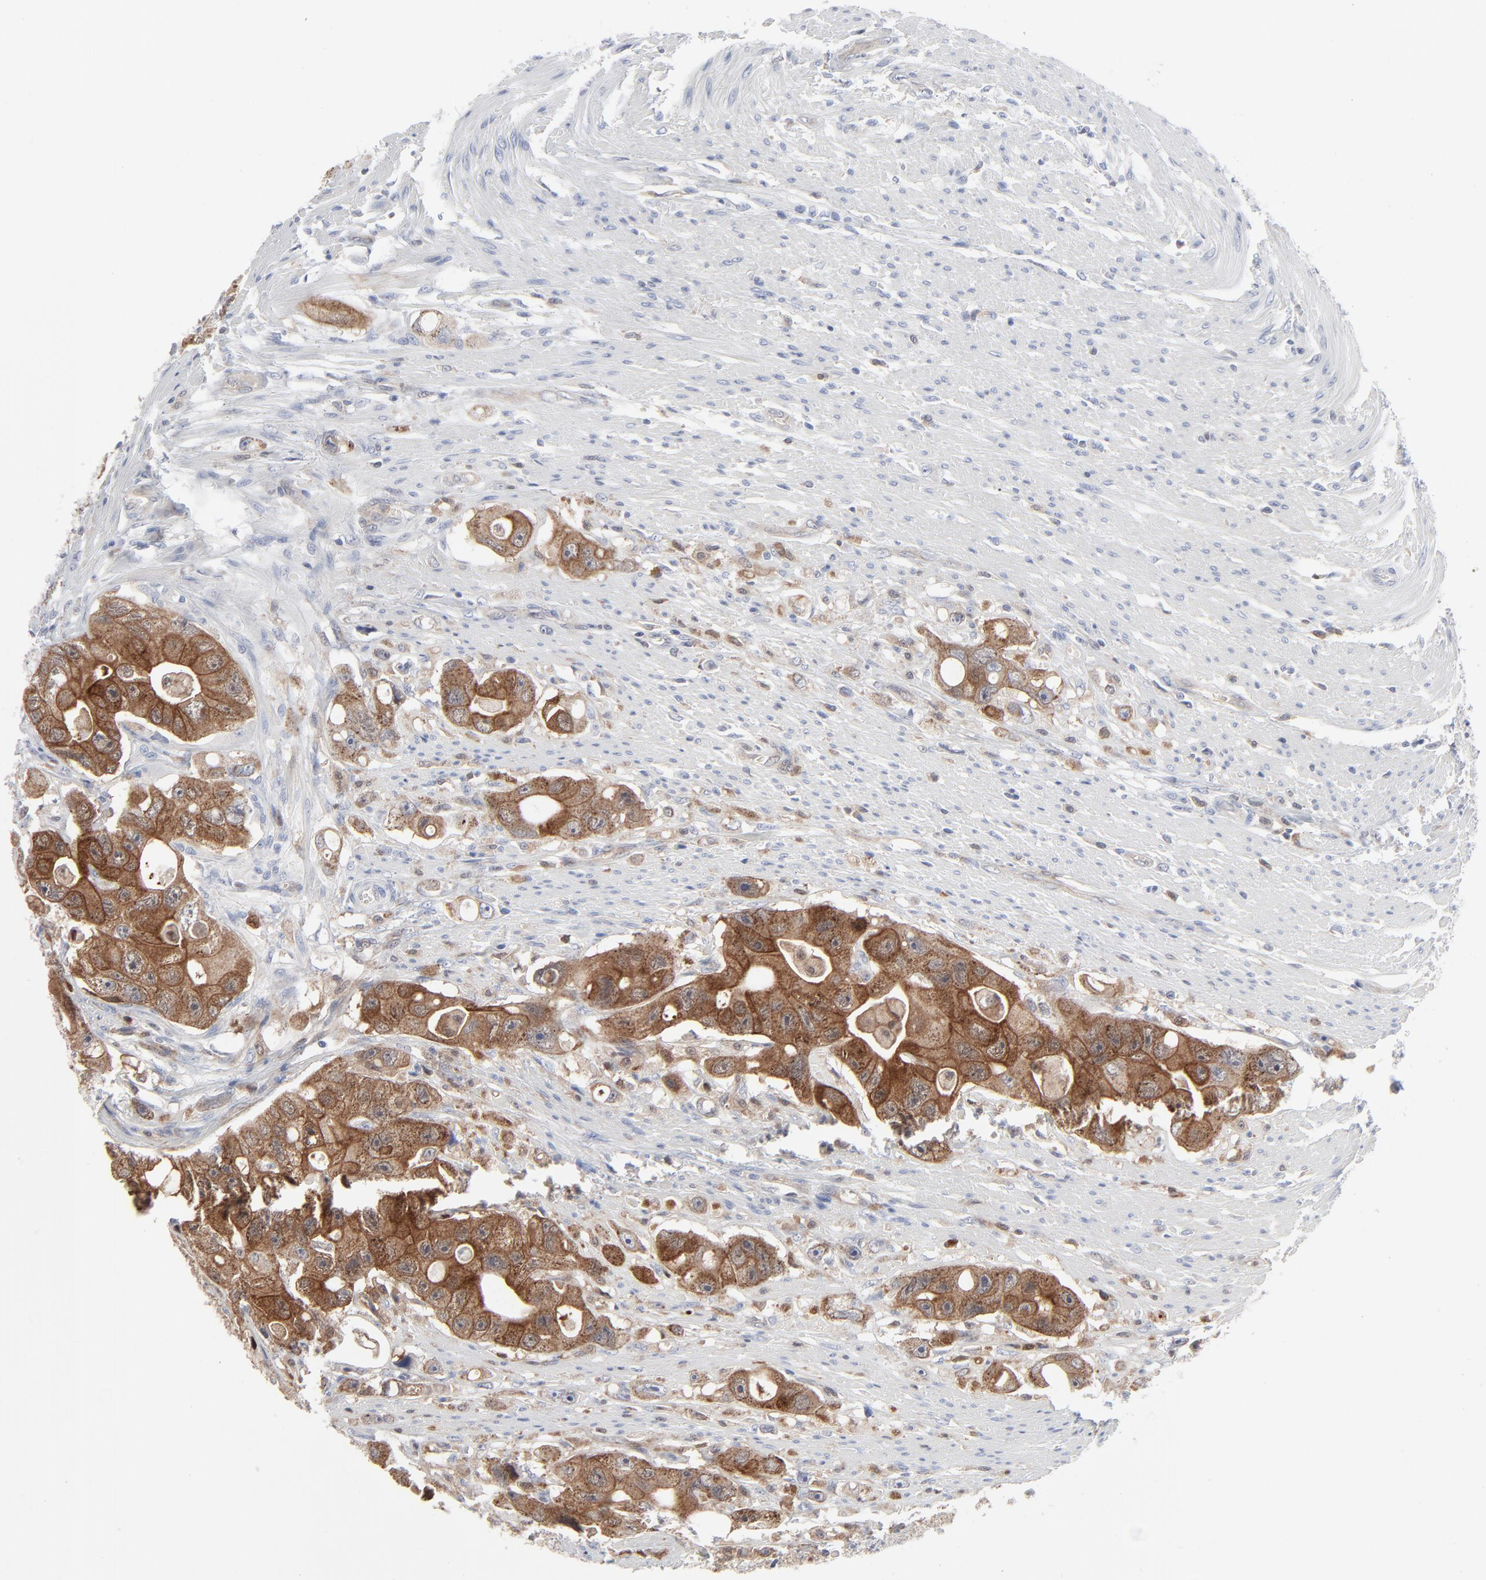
{"staining": {"intensity": "moderate", "quantity": ">75%", "location": "cytoplasmic/membranous"}, "tissue": "colorectal cancer", "cell_type": "Tumor cells", "image_type": "cancer", "snomed": [{"axis": "morphology", "description": "Adenocarcinoma, NOS"}, {"axis": "topography", "description": "Colon"}], "caption": "Tumor cells reveal moderate cytoplasmic/membranous staining in about >75% of cells in colorectal cancer.", "gene": "BID", "patient": {"sex": "female", "age": 46}}